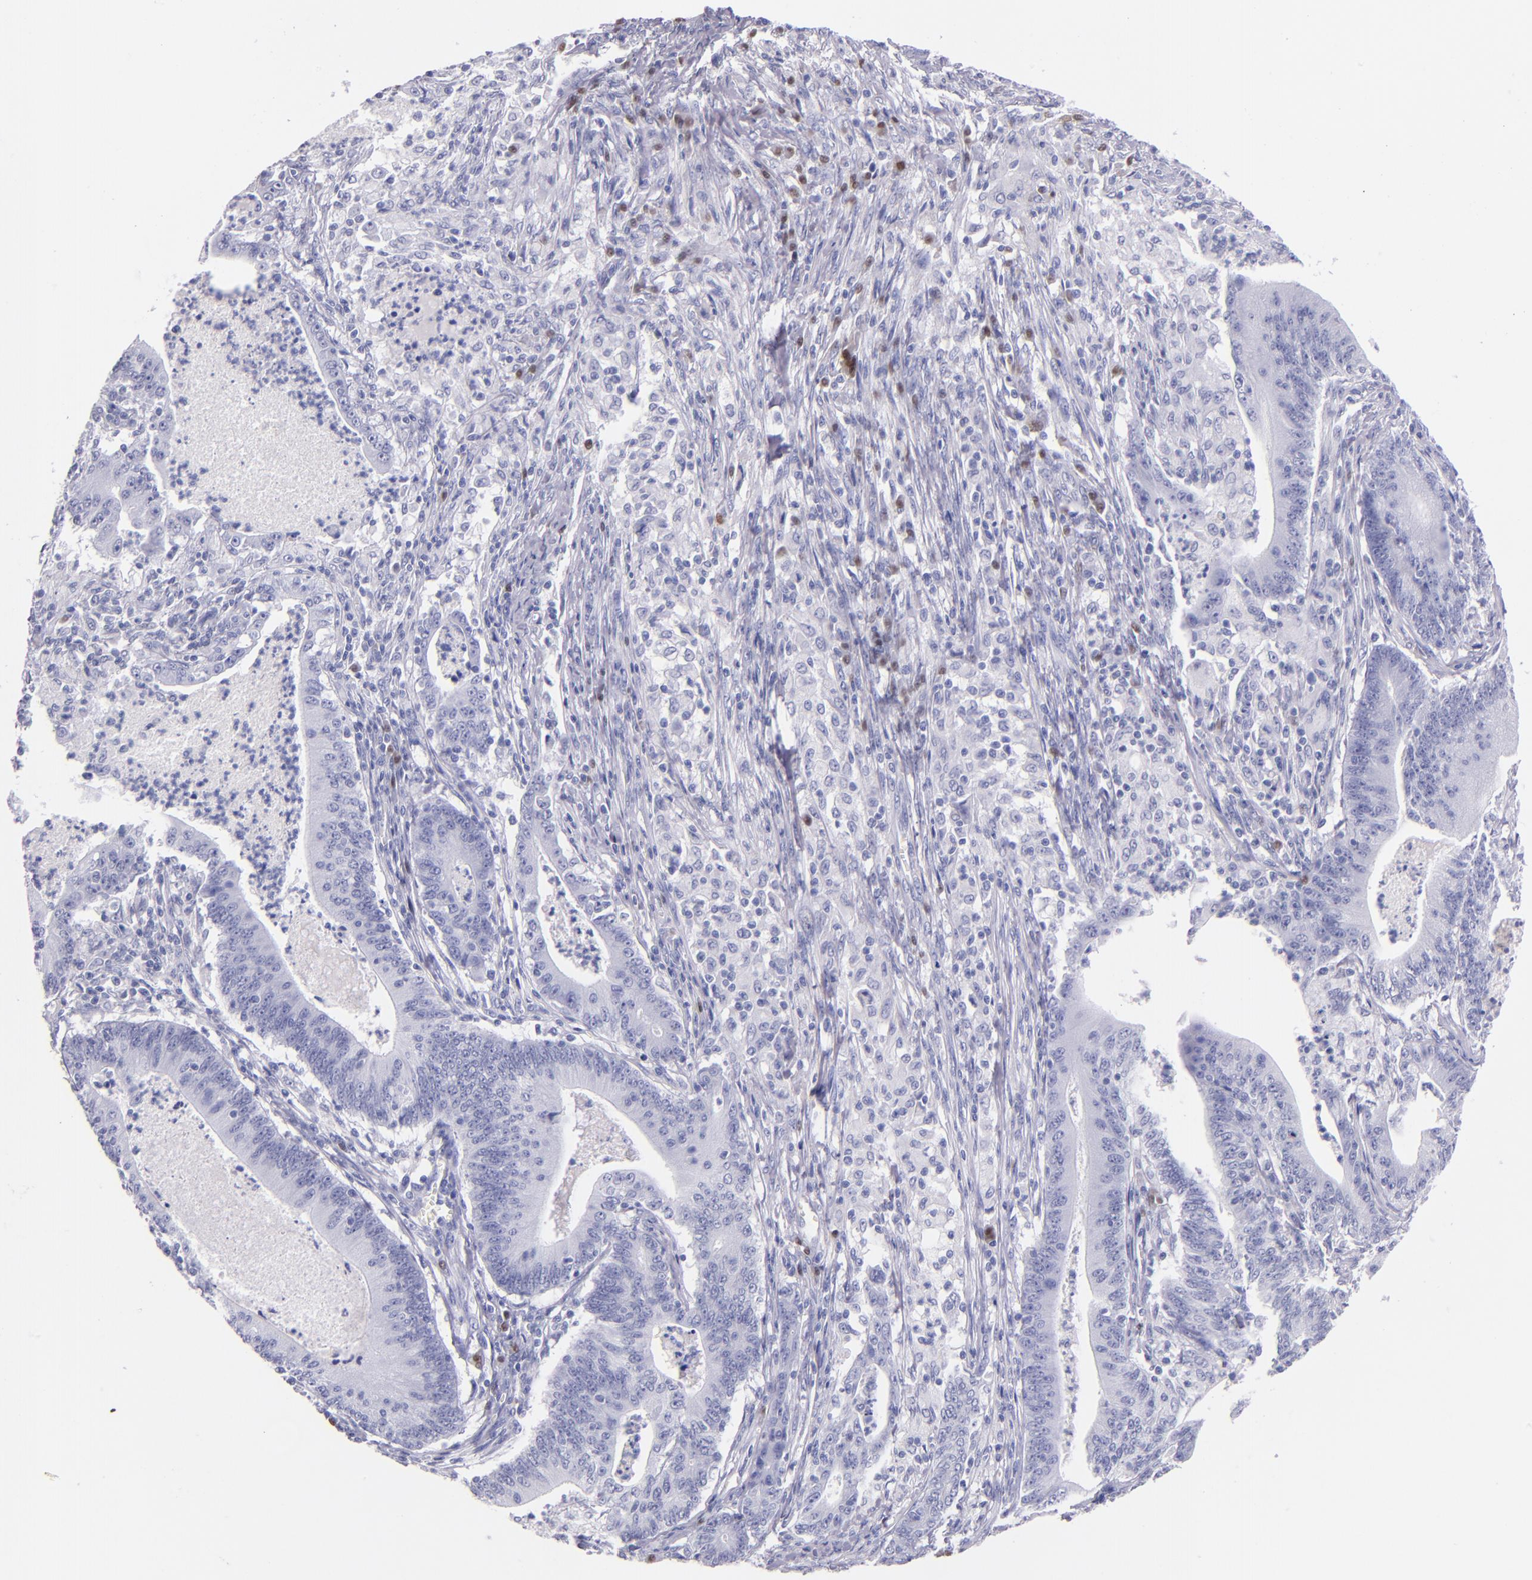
{"staining": {"intensity": "negative", "quantity": "none", "location": "none"}, "tissue": "stomach cancer", "cell_type": "Tumor cells", "image_type": "cancer", "snomed": [{"axis": "morphology", "description": "Adenocarcinoma, NOS"}, {"axis": "topography", "description": "Stomach, lower"}], "caption": "This photomicrograph is of stomach cancer stained with immunohistochemistry (IHC) to label a protein in brown with the nuclei are counter-stained blue. There is no expression in tumor cells.", "gene": "IRF4", "patient": {"sex": "female", "age": 86}}